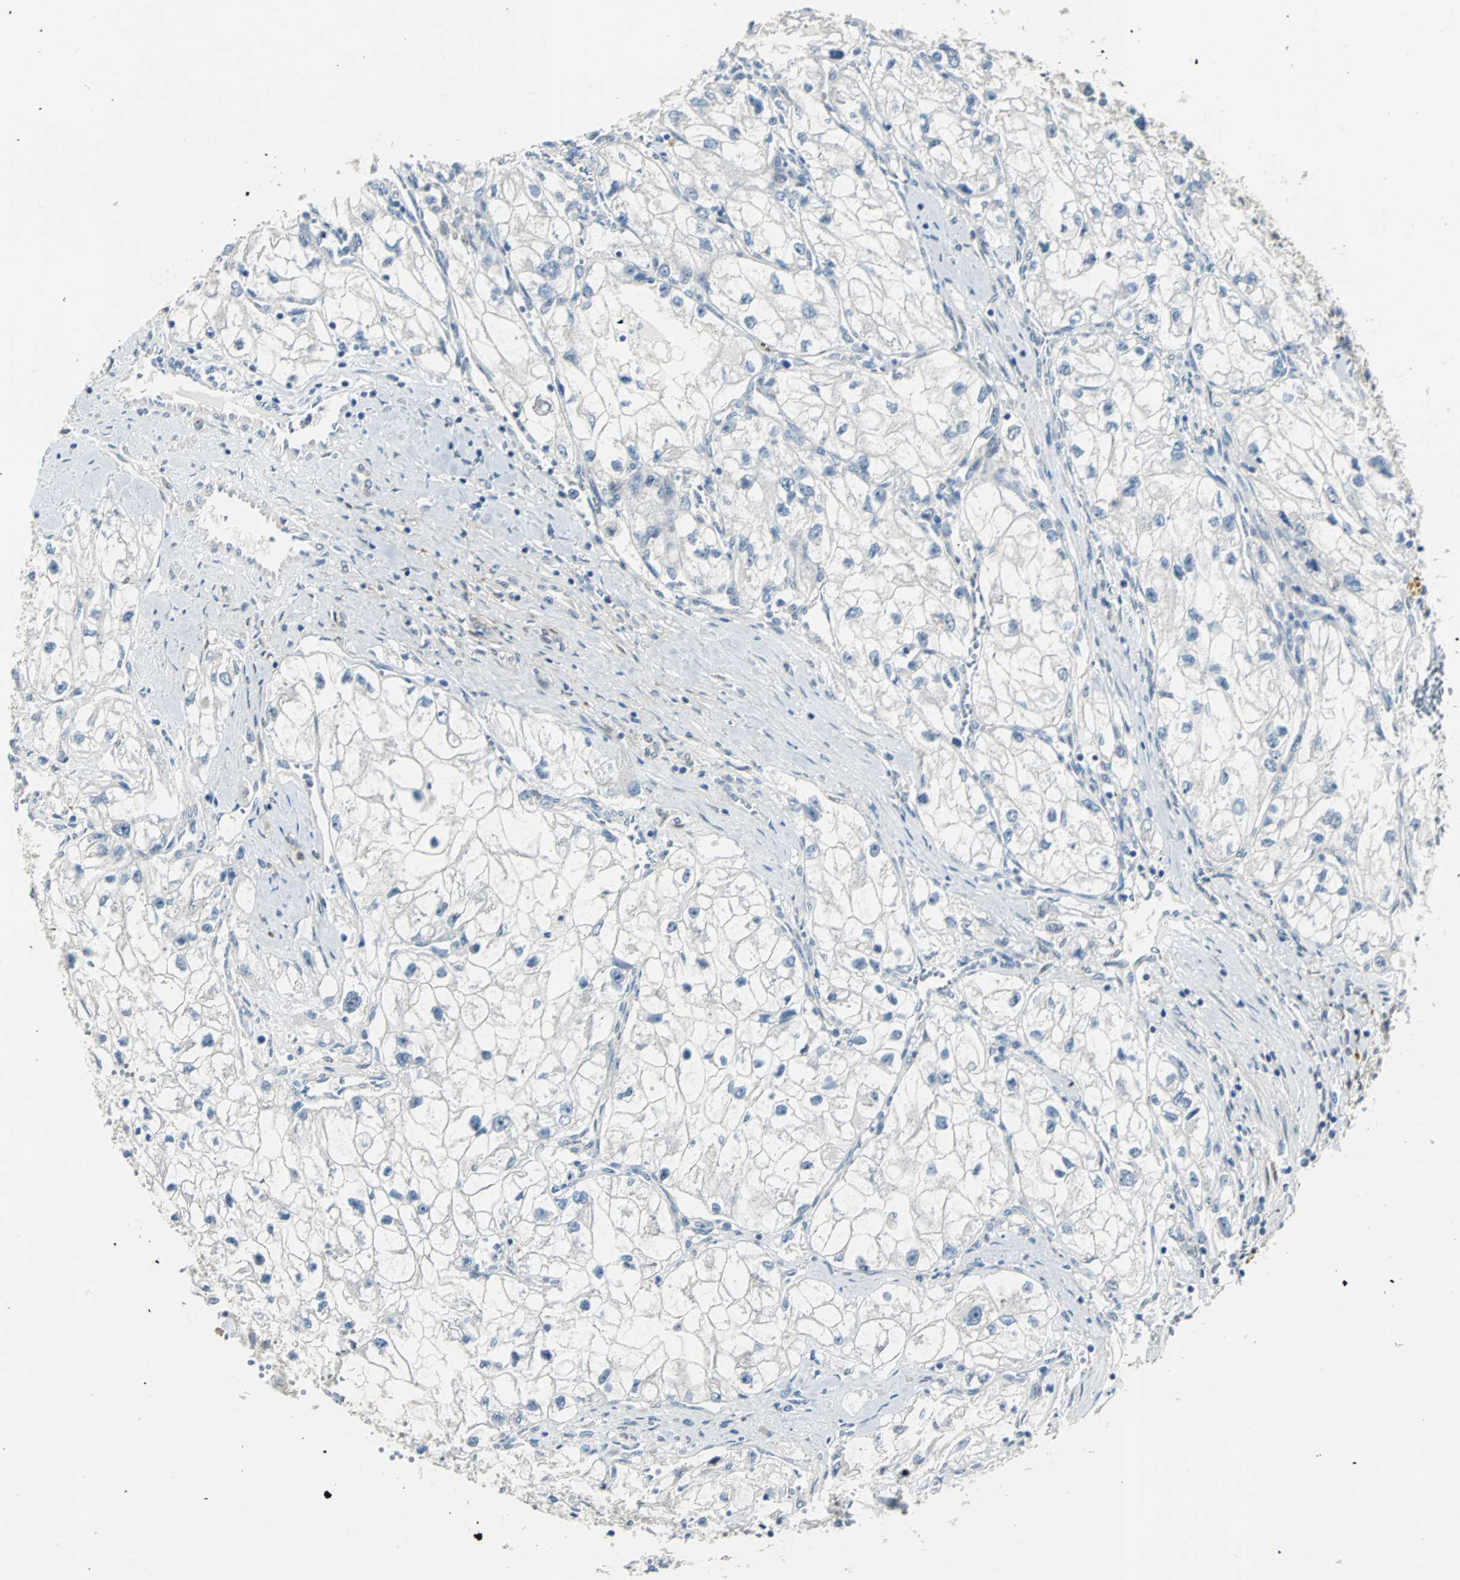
{"staining": {"intensity": "negative", "quantity": "none", "location": "none"}, "tissue": "renal cancer", "cell_type": "Tumor cells", "image_type": "cancer", "snomed": [{"axis": "morphology", "description": "Adenocarcinoma, NOS"}, {"axis": "topography", "description": "Kidney"}], "caption": "This is an immunohistochemistry (IHC) image of renal cancer (adenocarcinoma). There is no expression in tumor cells.", "gene": "FHL2", "patient": {"sex": "female", "age": 70}}